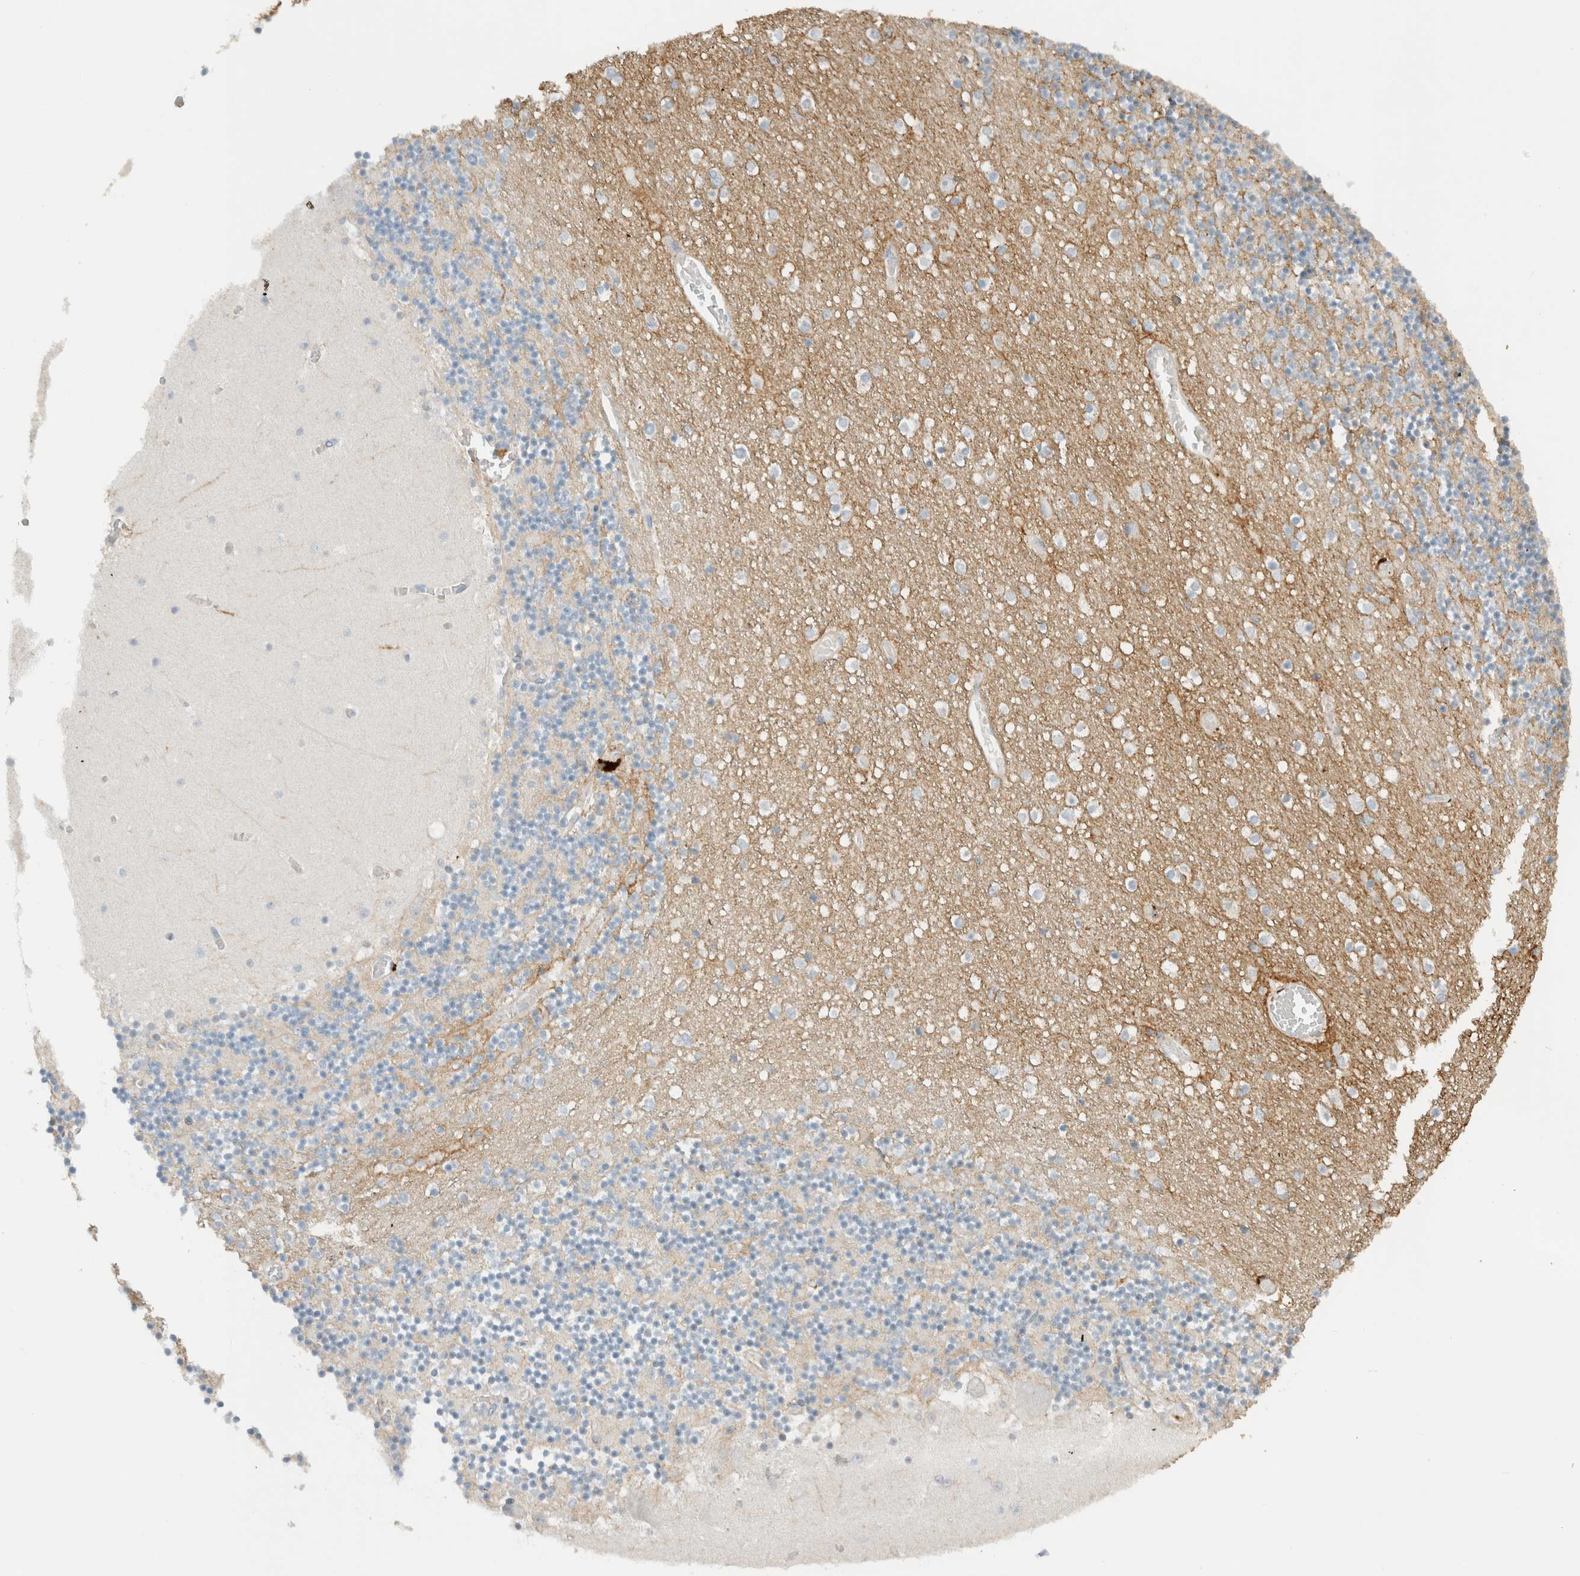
{"staining": {"intensity": "negative", "quantity": "none", "location": "none"}, "tissue": "cerebellum", "cell_type": "Cells in granular layer", "image_type": "normal", "snomed": [{"axis": "morphology", "description": "Normal tissue, NOS"}, {"axis": "topography", "description": "Cerebellum"}], "caption": "Immunohistochemistry (IHC) micrograph of normal human cerebellum stained for a protein (brown), which reveals no staining in cells in granular layer.", "gene": "ERCC6L2", "patient": {"sex": "female", "age": 28}}